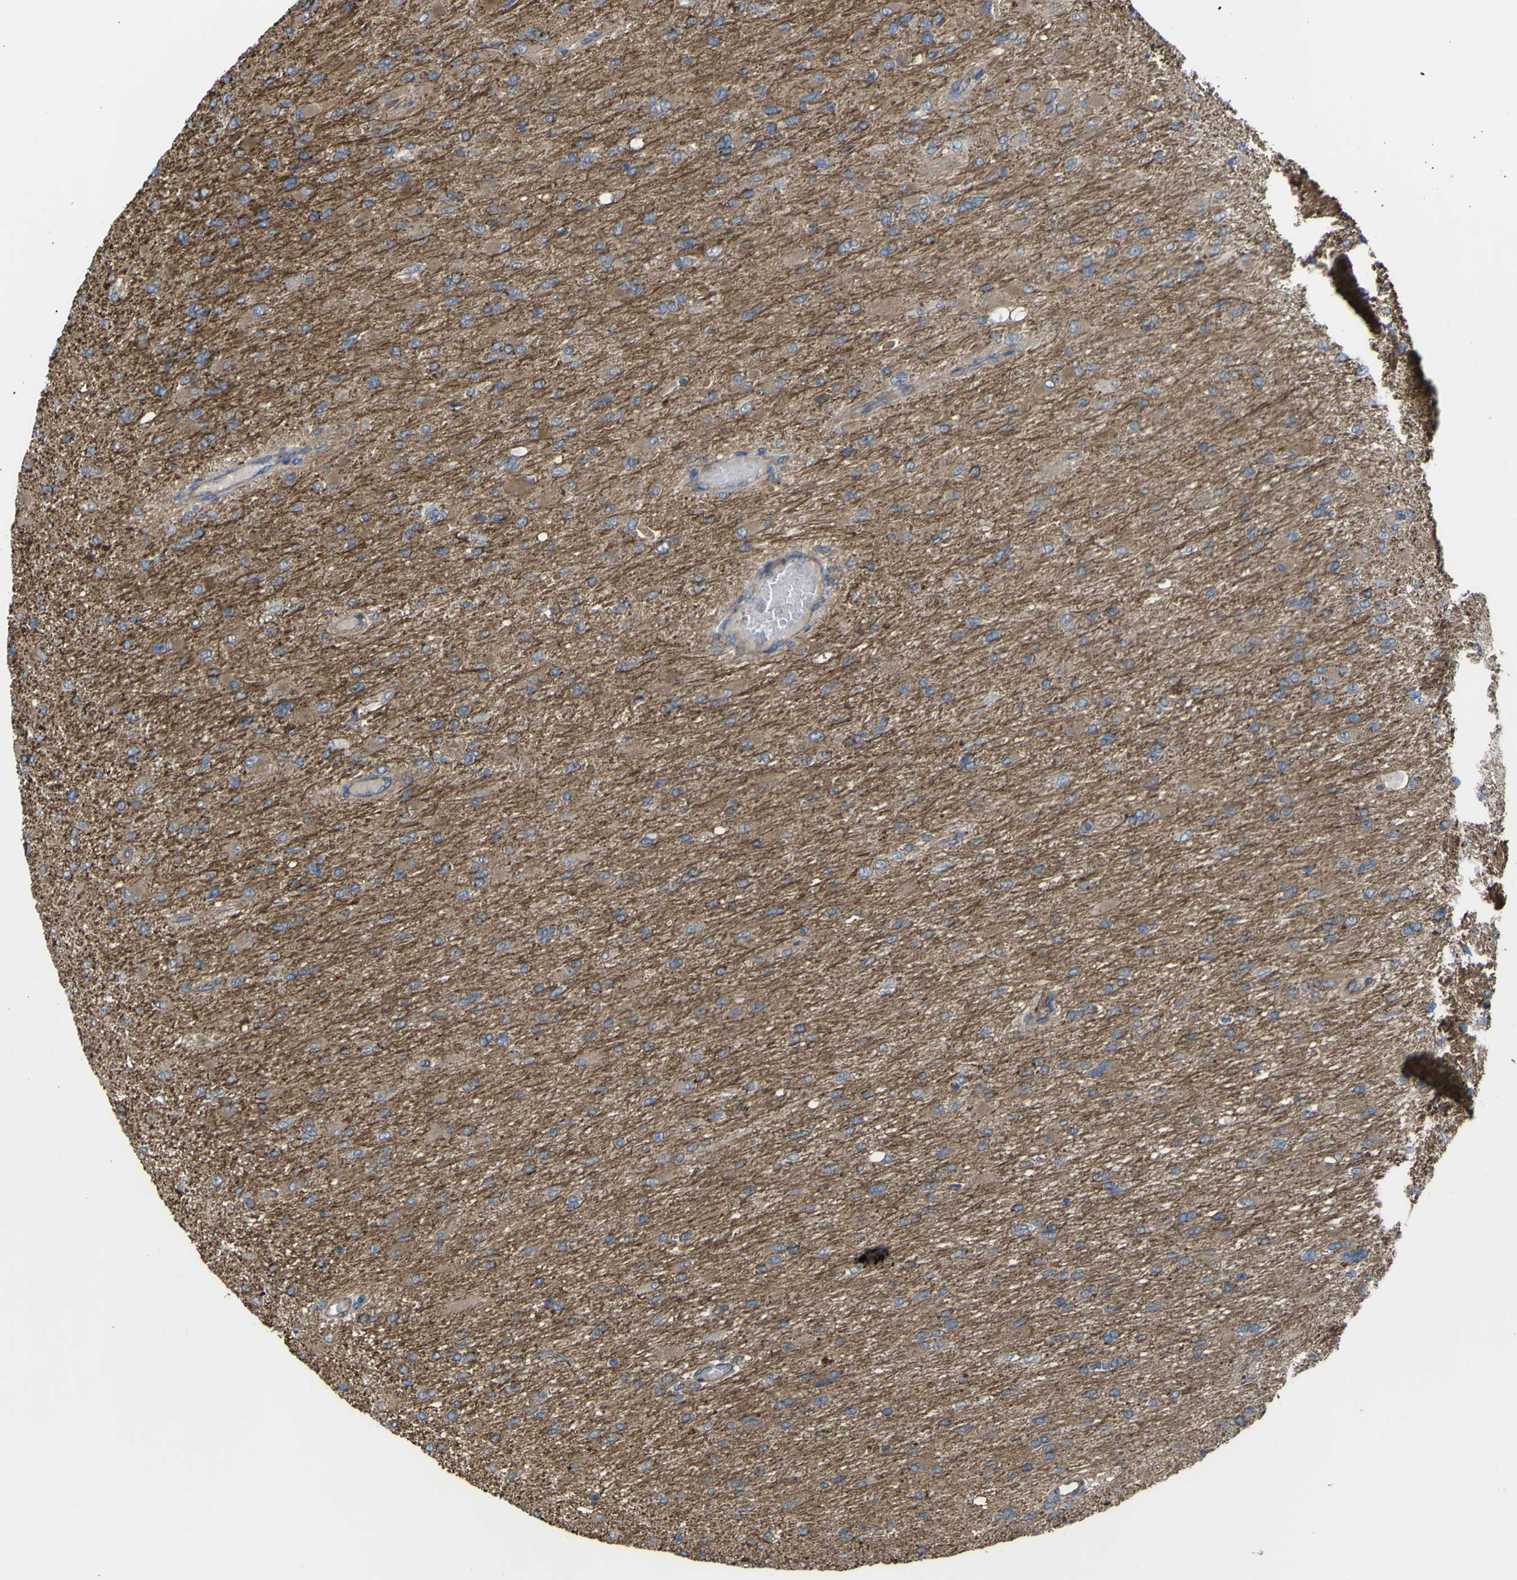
{"staining": {"intensity": "weak", "quantity": ">75%", "location": "cytoplasmic/membranous"}, "tissue": "glioma", "cell_type": "Tumor cells", "image_type": "cancer", "snomed": [{"axis": "morphology", "description": "Glioma, malignant, High grade"}, {"axis": "topography", "description": "Cerebral cortex"}], "caption": "Glioma was stained to show a protein in brown. There is low levels of weak cytoplasmic/membranous expression in about >75% of tumor cells.", "gene": "FBXO30", "patient": {"sex": "female", "age": 36}}